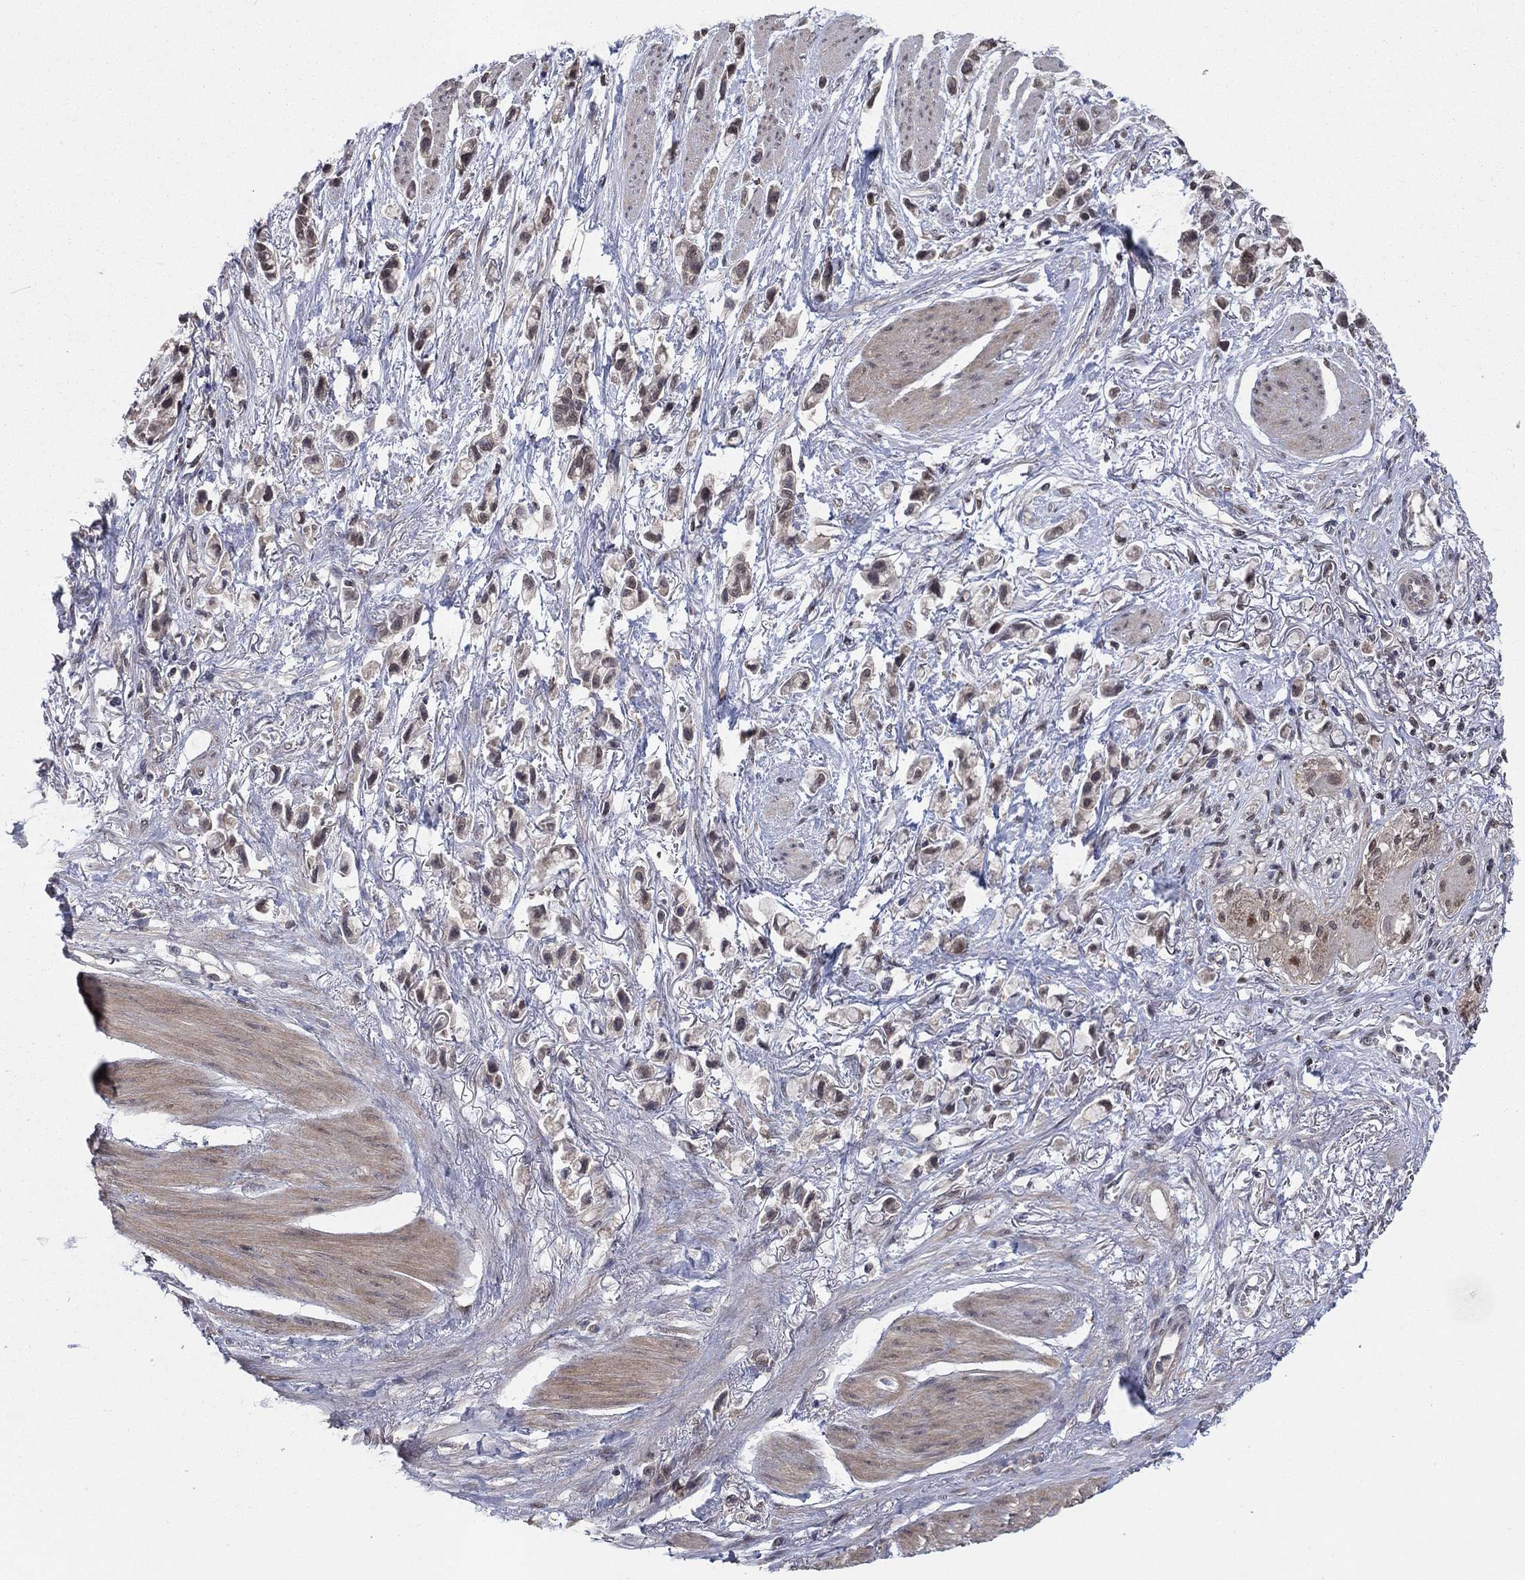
{"staining": {"intensity": "negative", "quantity": "none", "location": "none"}, "tissue": "stomach cancer", "cell_type": "Tumor cells", "image_type": "cancer", "snomed": [{"axis": "morphology", "description": "Adenocarcinoma, NOS"}, {"axis": "topography", "description": "Stomach"}], "caption": "Tumor cells show no significant staining in stomach cancer.", "gene": "IAH1", "patient": {"sex": "female", "age": 81}}